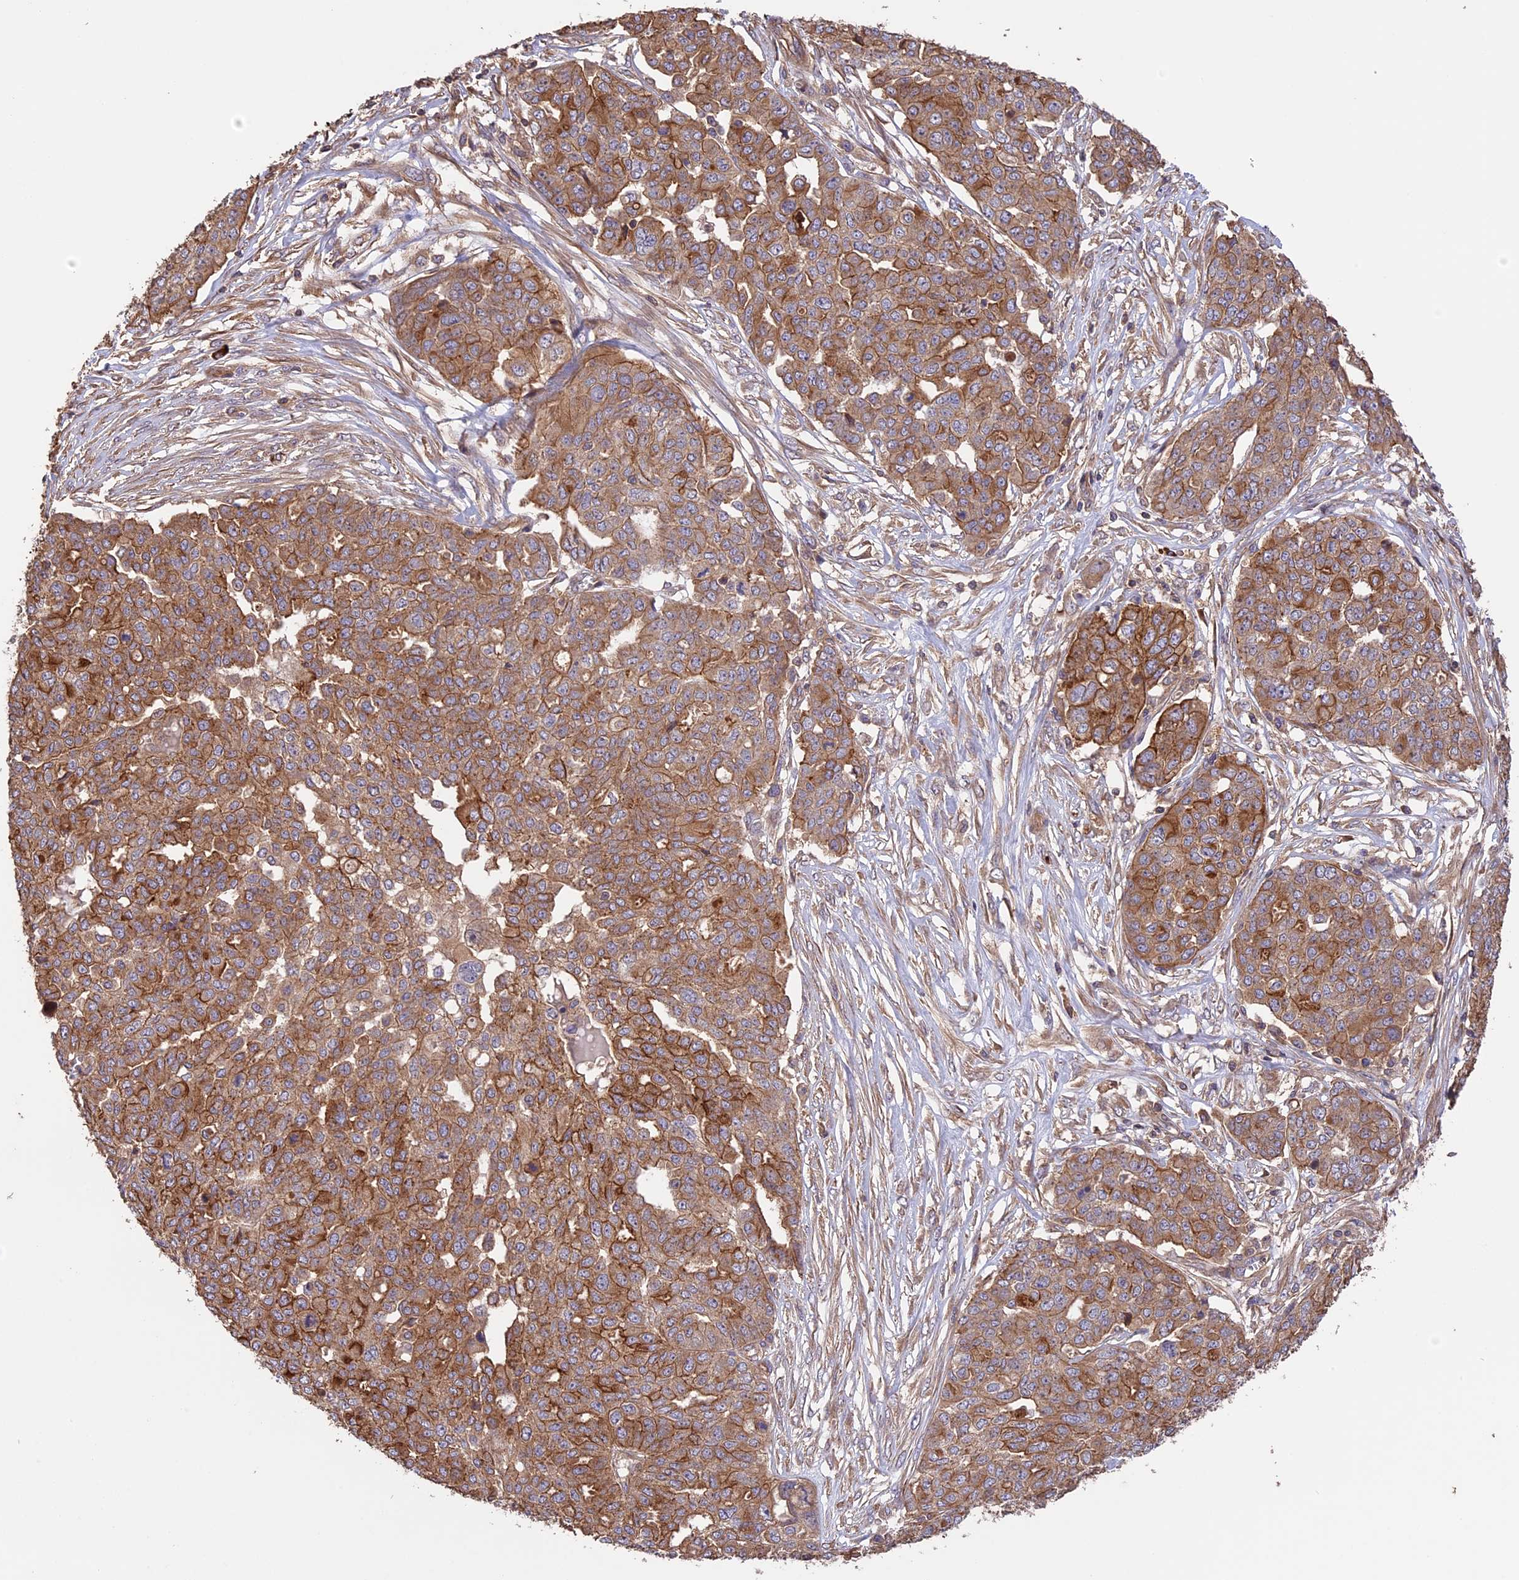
{"staining": {"intensity": "moderate", "quantity": ">75%", "location": "cytoplasmic/membranous"}, "tissue": "ovarian cancer", "cell_type": "Tumor cells", "image_type": "cancer", "snomed": [{"axis": "morphology", "description": "Cystadenocarcinoma, serous, NOS"}, {"axis": "topography", "description": "Soft tissue"}, {"axis": "topography", "description": "Ovary"}], "caption": "Brown immunohistochemical staining in human ovarian cancer (serous cystadenocarcinoma) exhibits moderate cytoplasmic/membranous staining in approximately >75% of tumor cells. (Brightfield microscopy of DAB IHC at high magnification).", "gene": "GAS8", "patient": {"sex": "female", "age": 57}}